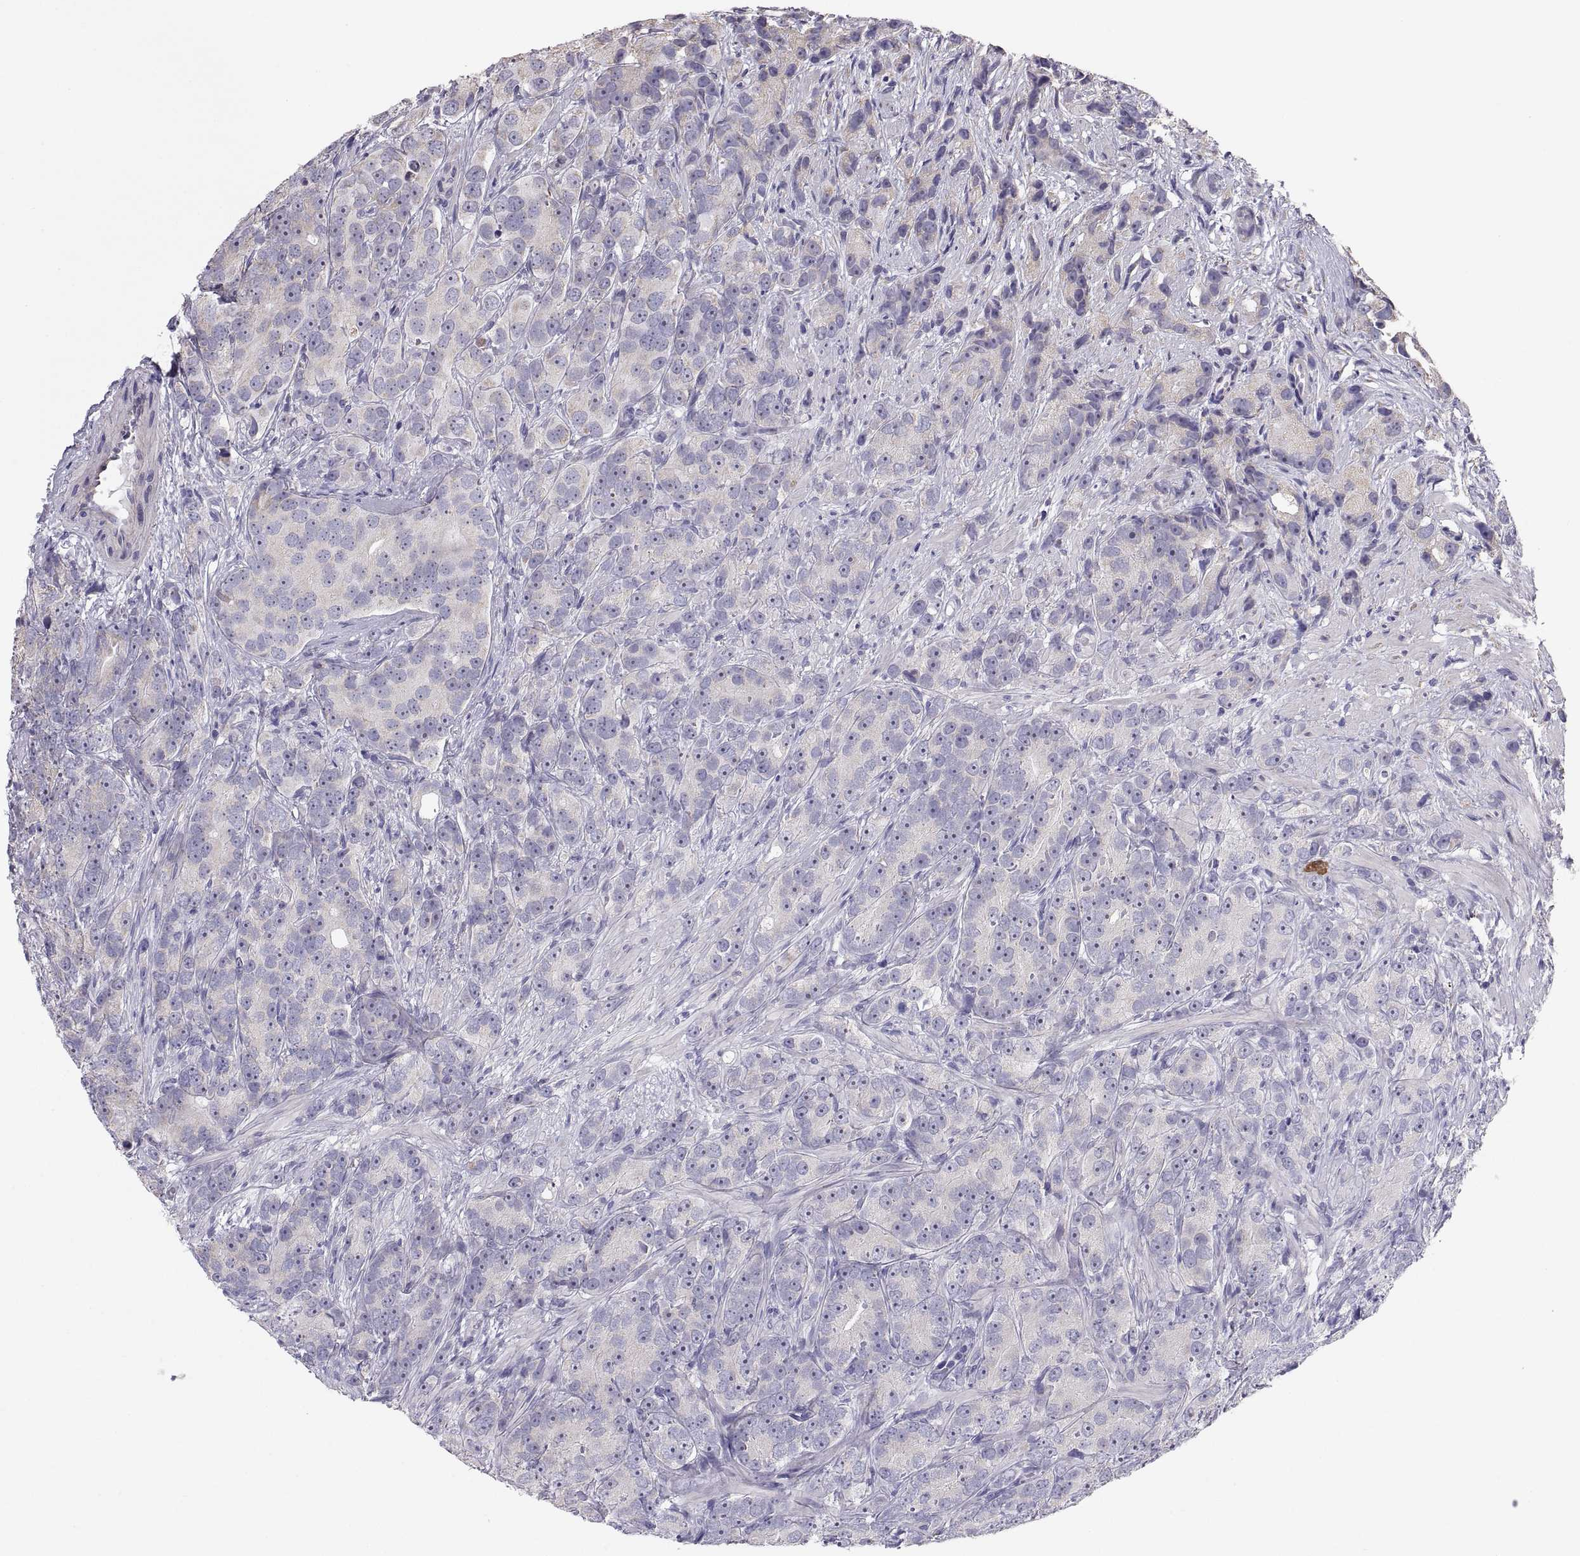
{"staining": {"intensity": "negative", "quantity": "none", "location": "none"}, "tissue": "prostate cancer", "cell_type": "Tumor cells", "image_type": "cancer", "snomed": [{"axis": "morphology", "description": "Adenocarcinoma, High grade"}, {"axis": "topography", "description": "Prostate"}], "caption": "Tumor cells are negative for protein expression in human prostate cancer (adenocarcinoma (high-grade)).", "gene": "TNNC1", "patient": {"sex": "male", "age": 90}}